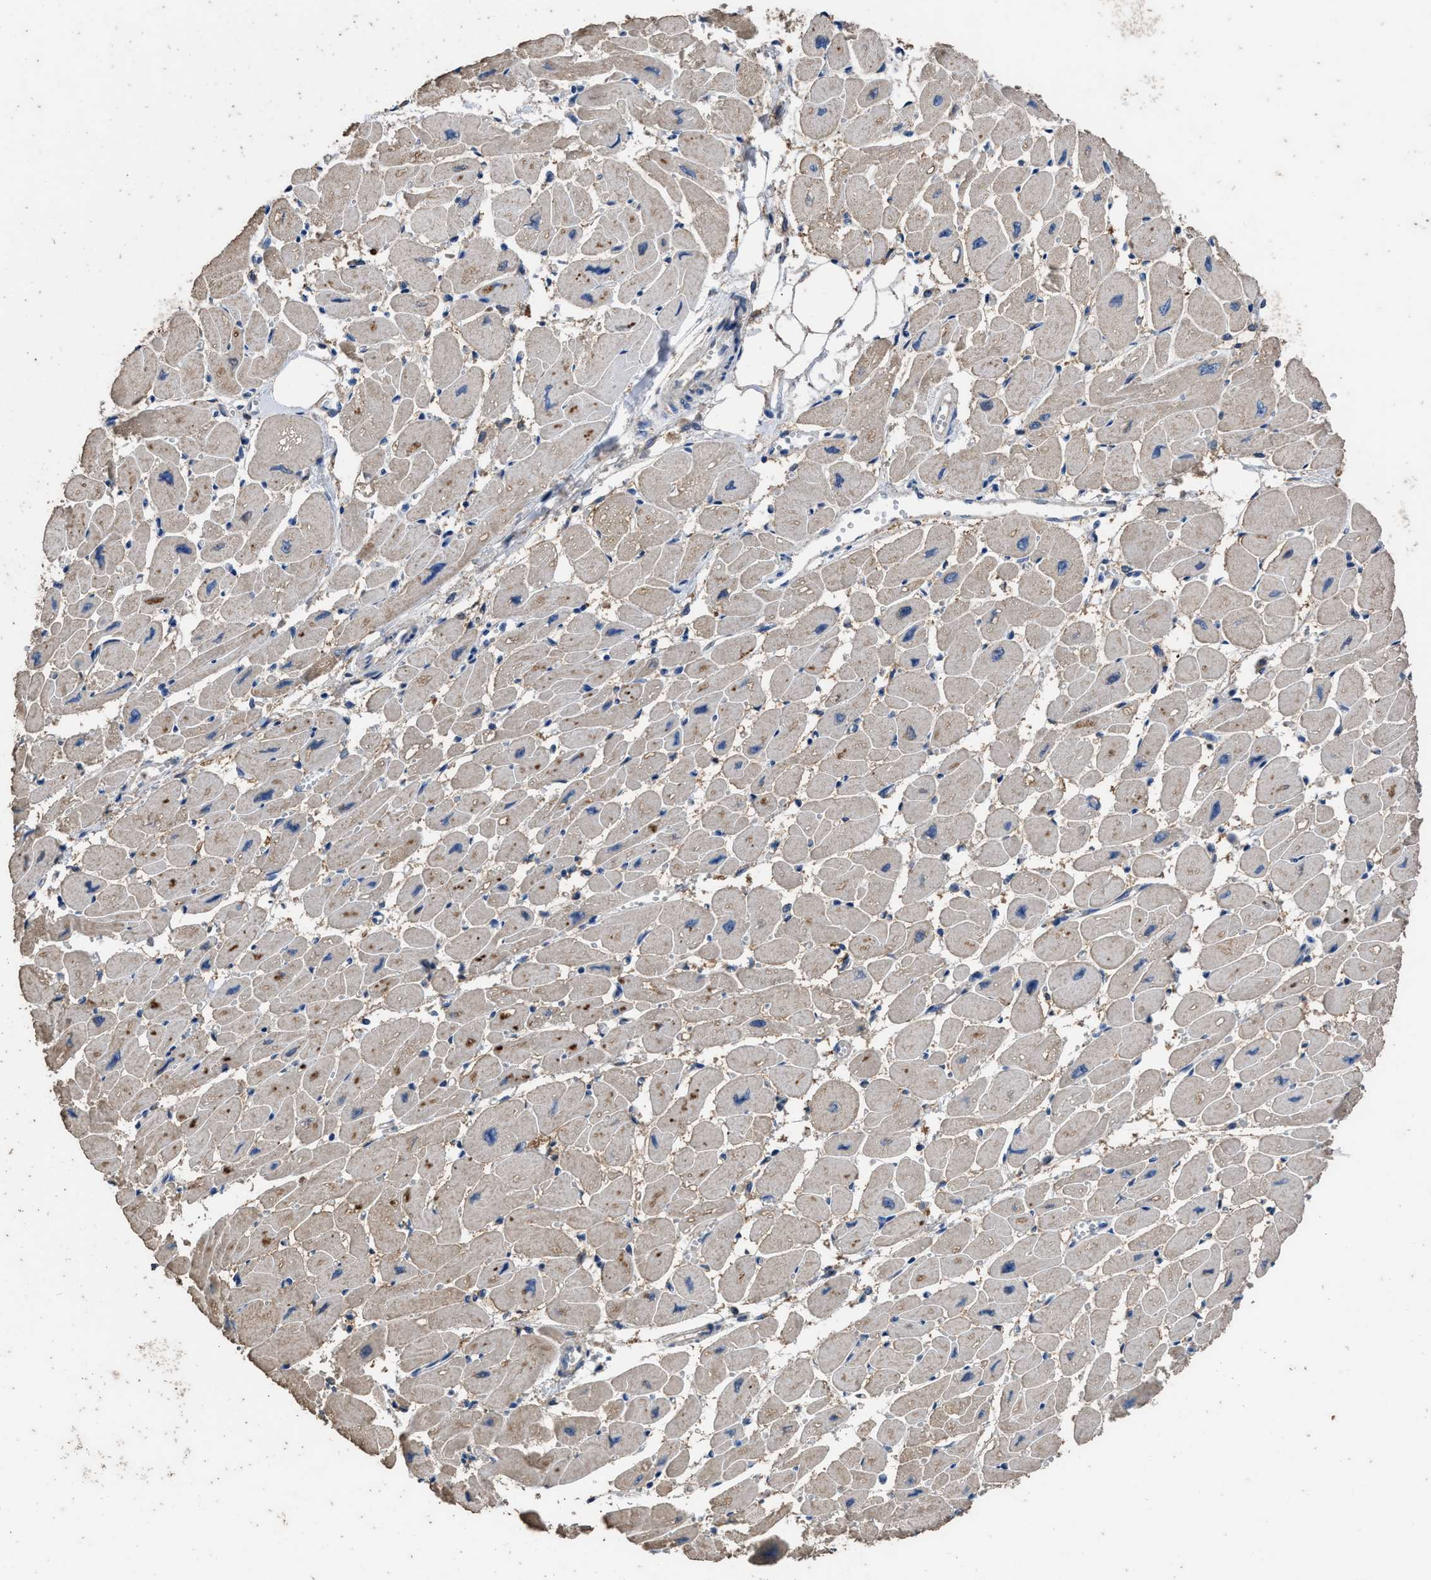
{"staining": {"intensity": "moderate", "quantity": ">75%", "location": "cytoplasmic/membranous"}, "tissue": "heart muscle", "cell_type": "Cardiomyocytes", "image_type": "normal", "snomed": [{"axis": "morphology", "description": "Normal tissue, NOS"}, {"axis": "topography", "description": "Heart"}], "caption": "Unremarkable heart muscle was stained to show a protein in brown. There is medium levels of moderate cytoplasmic/membranous expression in approximately >75% of cardiomyocytes. (brown staining indicates protein expression, while blue staining denotes nuclei).", "gene": "ITSN1", "patient": {"sex": "female", "age": 54}}